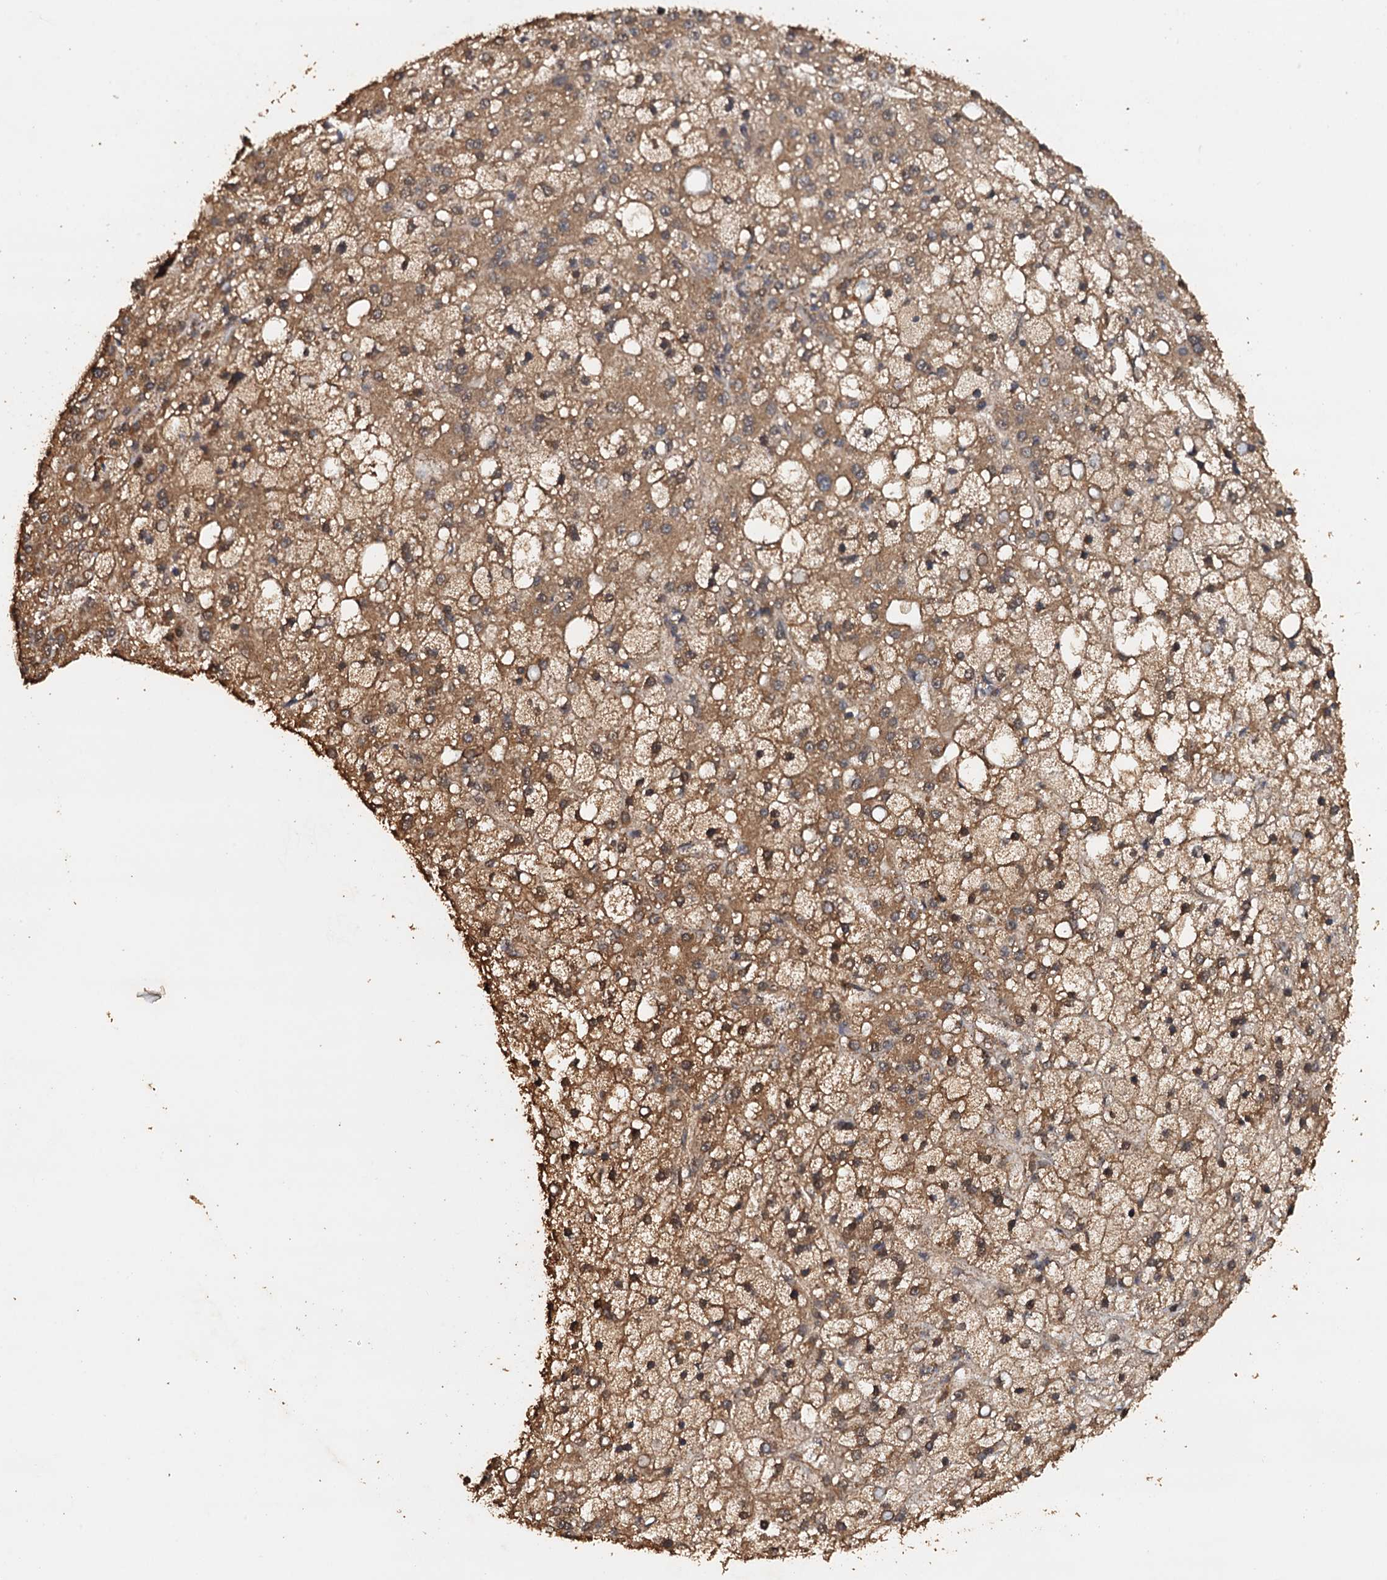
{"staining": {"intensity": "strong", "quantity": ">75%", "location": "cytoplasmic/membranous"}, "tissue": "liver cancer", "cell_type": "Tumor cells", "image_type": "cancer", "snomed": [{"axis": "morphology", "description": "Carcinoma, Hepatocellular, NOS"}, {"axis": "topography", "description": "Liver"}], "caption": "Human liver hepatocellular carcinoma stained with a protein marker shows strong staining in tumor cells.", "gene": "PSMD9", "patient": {"sex": "male", "age": 67}}